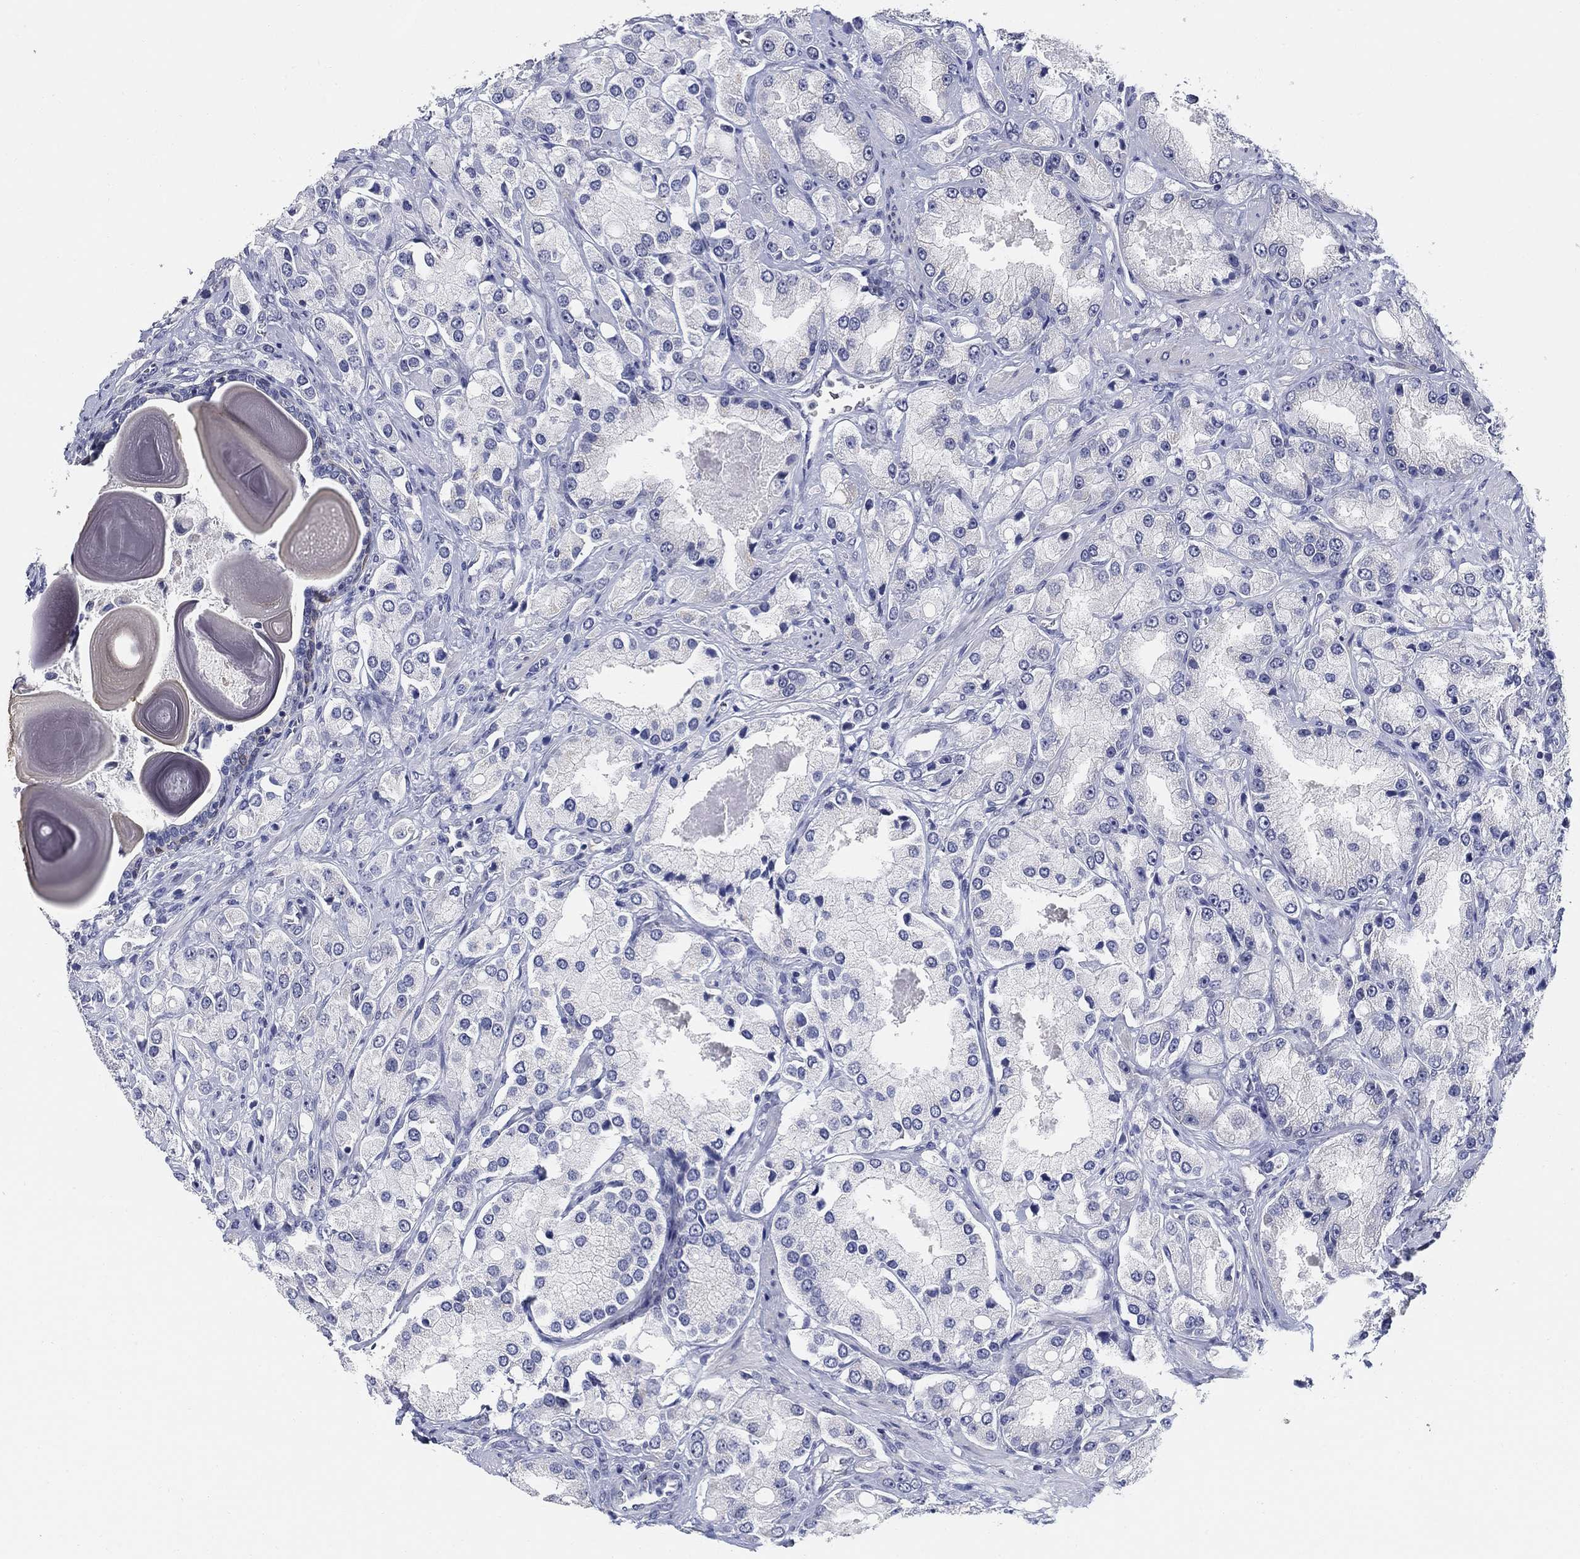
{"staining": {"intensity": "negative", "quantity": "none", "location": "none"}, "tissue": "prostate cancer", "cell_type": "Tumor cells", "image_type": "cancer", "snomed": [{"axis": "morphology", "description": "Adenocarcinoma, NOS"}, {"axis": "topography", "description": "Prostate and seminal vesicle, NOS"}, {"axis": "topography", "description": "Prostate"}], "caption": "Photomicrograph shows no protein positivity in tumor cells of adenocarcinoma (prostate) tissue.", "gene": "CLUL1", "patient": {"sex": "male", "age": 64}}